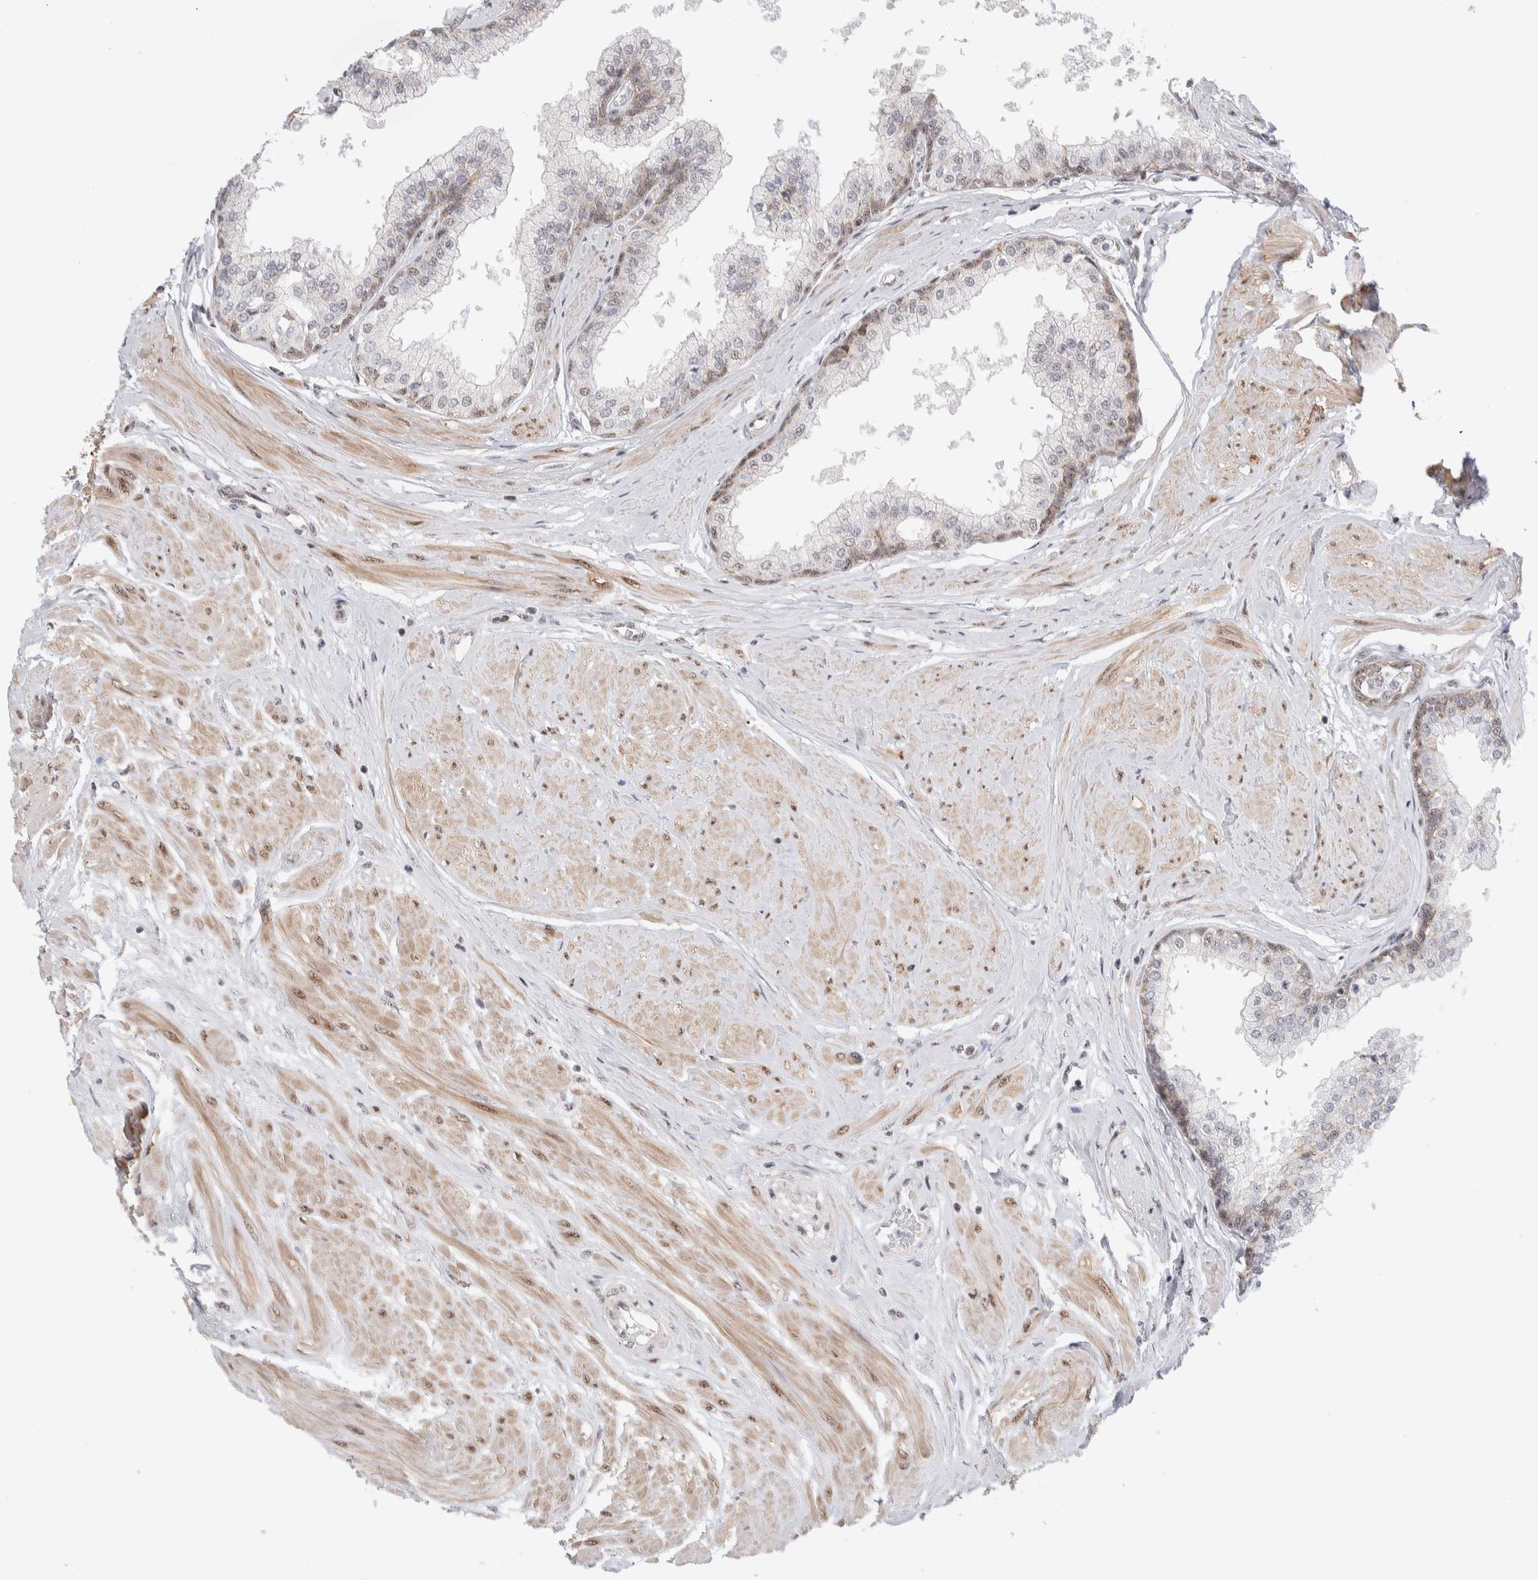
{"staining": {"intensity": "moderate", "quantity": "25%-75%", "location": "cytoplasmic/membranous,nuclear"}, "tissue": "seminal vesicle", "cell_type": "Glandular cells", "image_type": "normal", "snomed": [{"axis": "morphology", "description": "Normal tissue, NOS"}, {"axis": "topography", "description": "Prostate"}, {"axis": "topography", "description": "Seminal veicle"}], "caption": "Human seminal vesicle stained with a brown dye exhibits moderate cytoplasmic/membranous,nuclear positive positivity in about 25%-75% of glandular cells.", "gene": "ZNF695", "patient": {"sex": "male", "age": 60}}